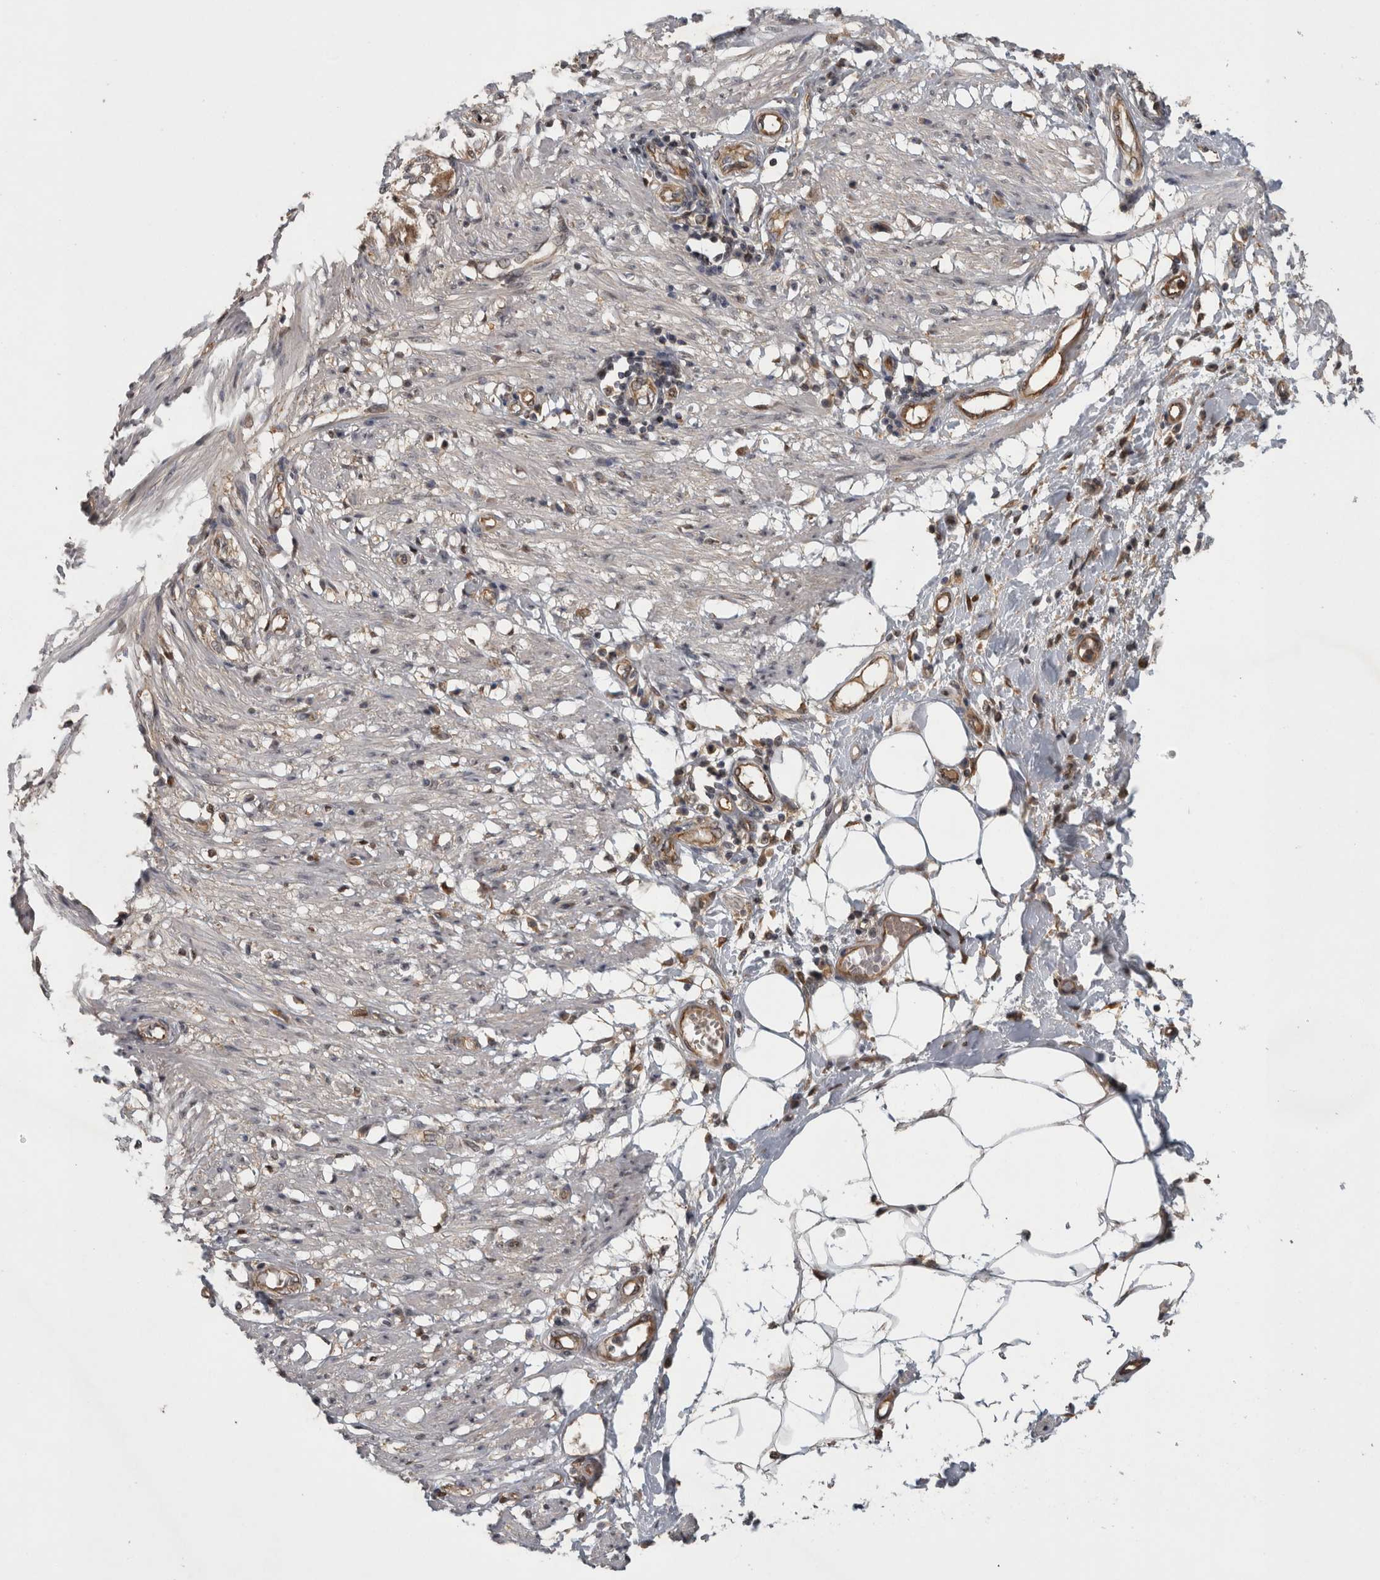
{"staining": {"intensity": "weak", "quantity": "25%-75%", "location": "cytoplasmic/membranous,nuclear"}, "tissue": "smooth muscle", "cell_type": "Smooth muscle cells", "image_type": "normal", "snomed": [{"axis": "morphology", "description": "Normal tissue, NOS"}, {"axis": "morphology", "description": "Adenocarcinoma, NOS"}, {"axis": "topography", "description": "Smooth muscle"}, {"axis": "topography", "description": "Colon"}], "caption": "Immunohistochemical staining of unremarkable smooth muscle demonstrates low levels of weak cytoplasmic/membranous,nuclear positivity in approximately 25%-75% of smooth muscle cells. (brown staining indicates protein expression, while blue staining denotes nuclei).", "gene": "TRMT61B", "patient": {"sex": "male", "age": 14}}